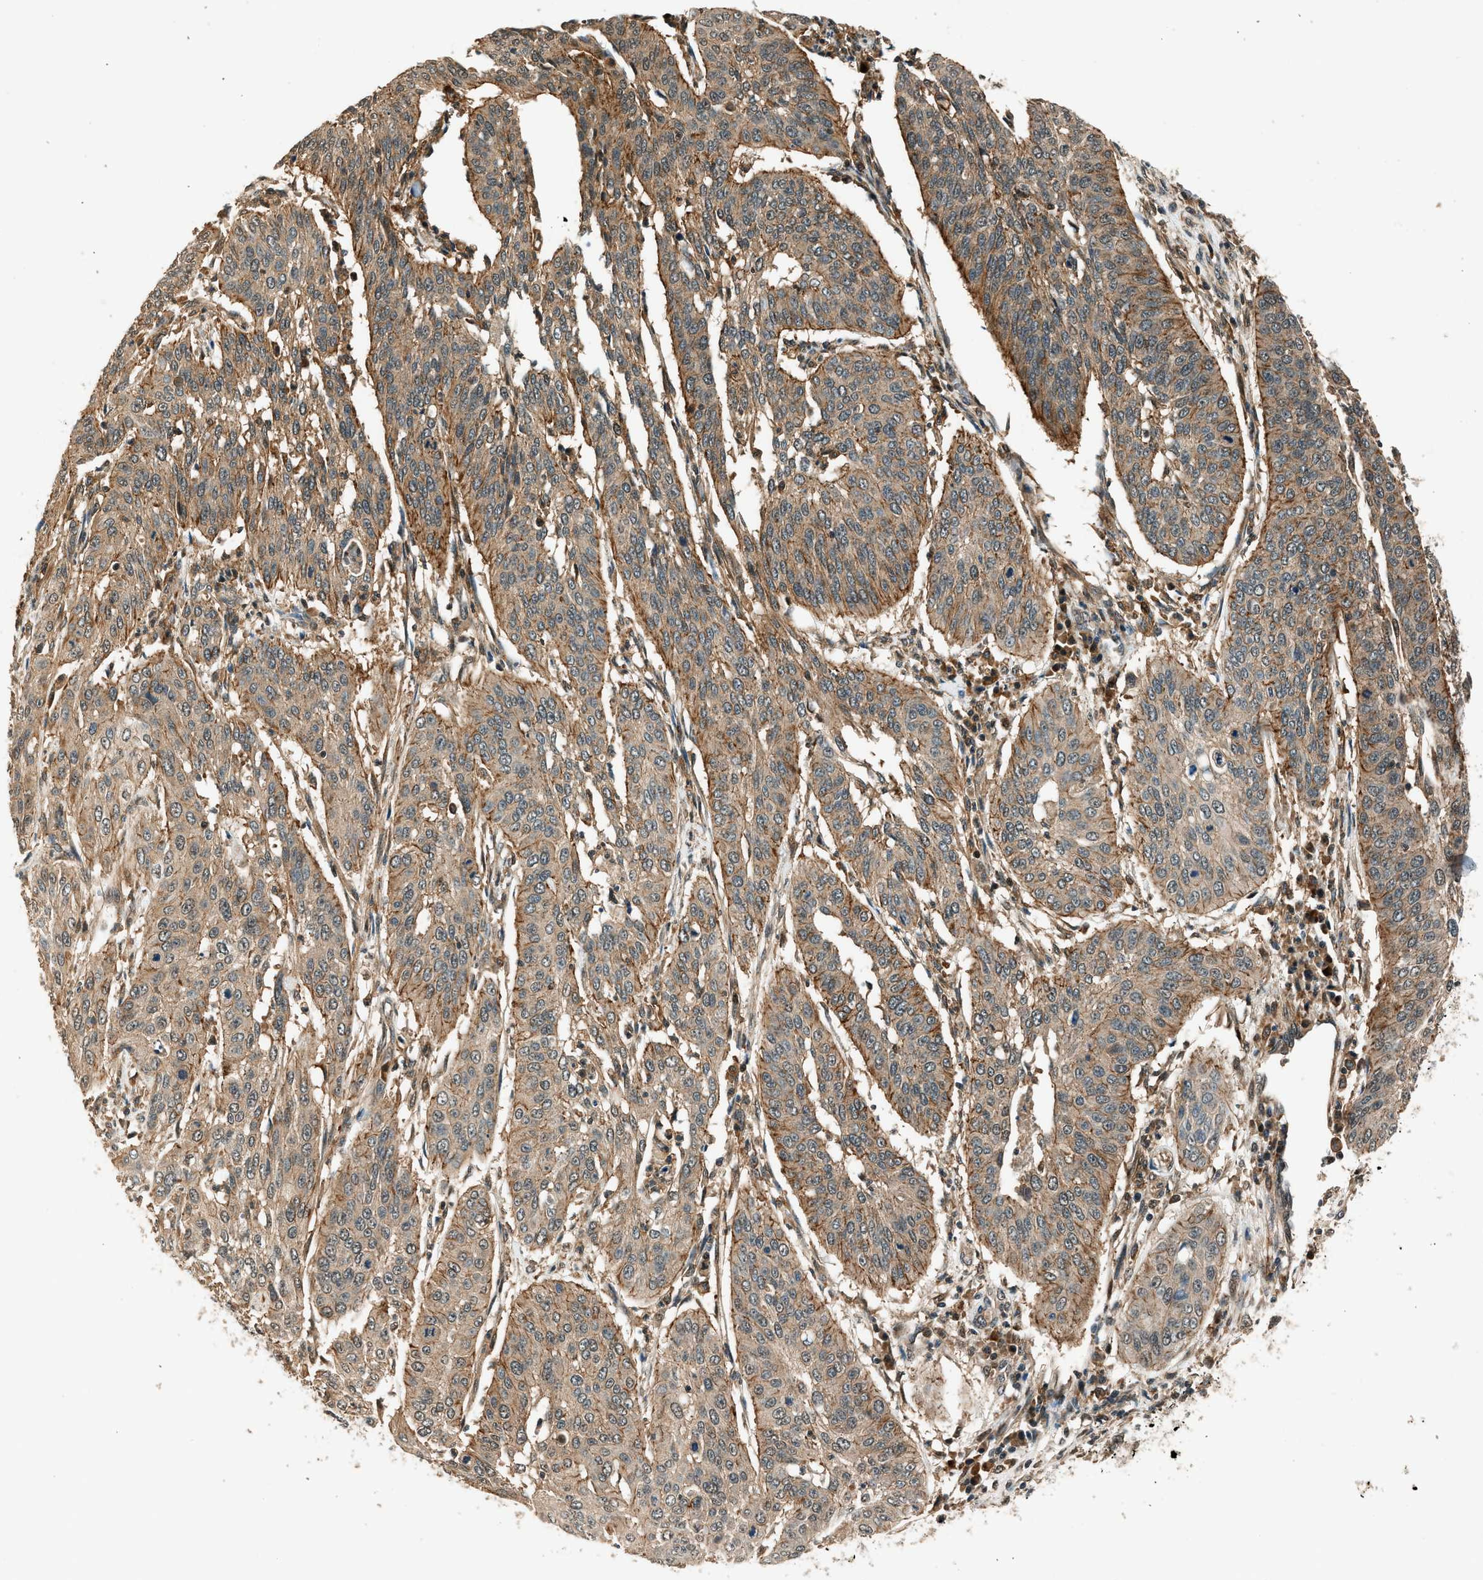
{"staining": {"intensity": "strong", "quantity": ">75%", "location": "cytoplasmic/membranous"}, "tissue": "cervical cancer", "cell_type": "Tumor cells", "image_type": "cancer", "snomed": [{"axis": "morphology", "description": "Normal tissue, NOS"}, {"axis": "morphology", "description": "Squamous cell carcinoma, NOS"}, {"axis": "topography", "description": "Cervix"}], "caption": "The histopathology image exhibits staining of cervical cancer, revealing strong cytoplasmic/membranous protein positivity (brown color) within tumor cells. Nuclei are stained in blue.", "gene": "ARHGEF11", "patient": {"sex": "female", "age": 39}}